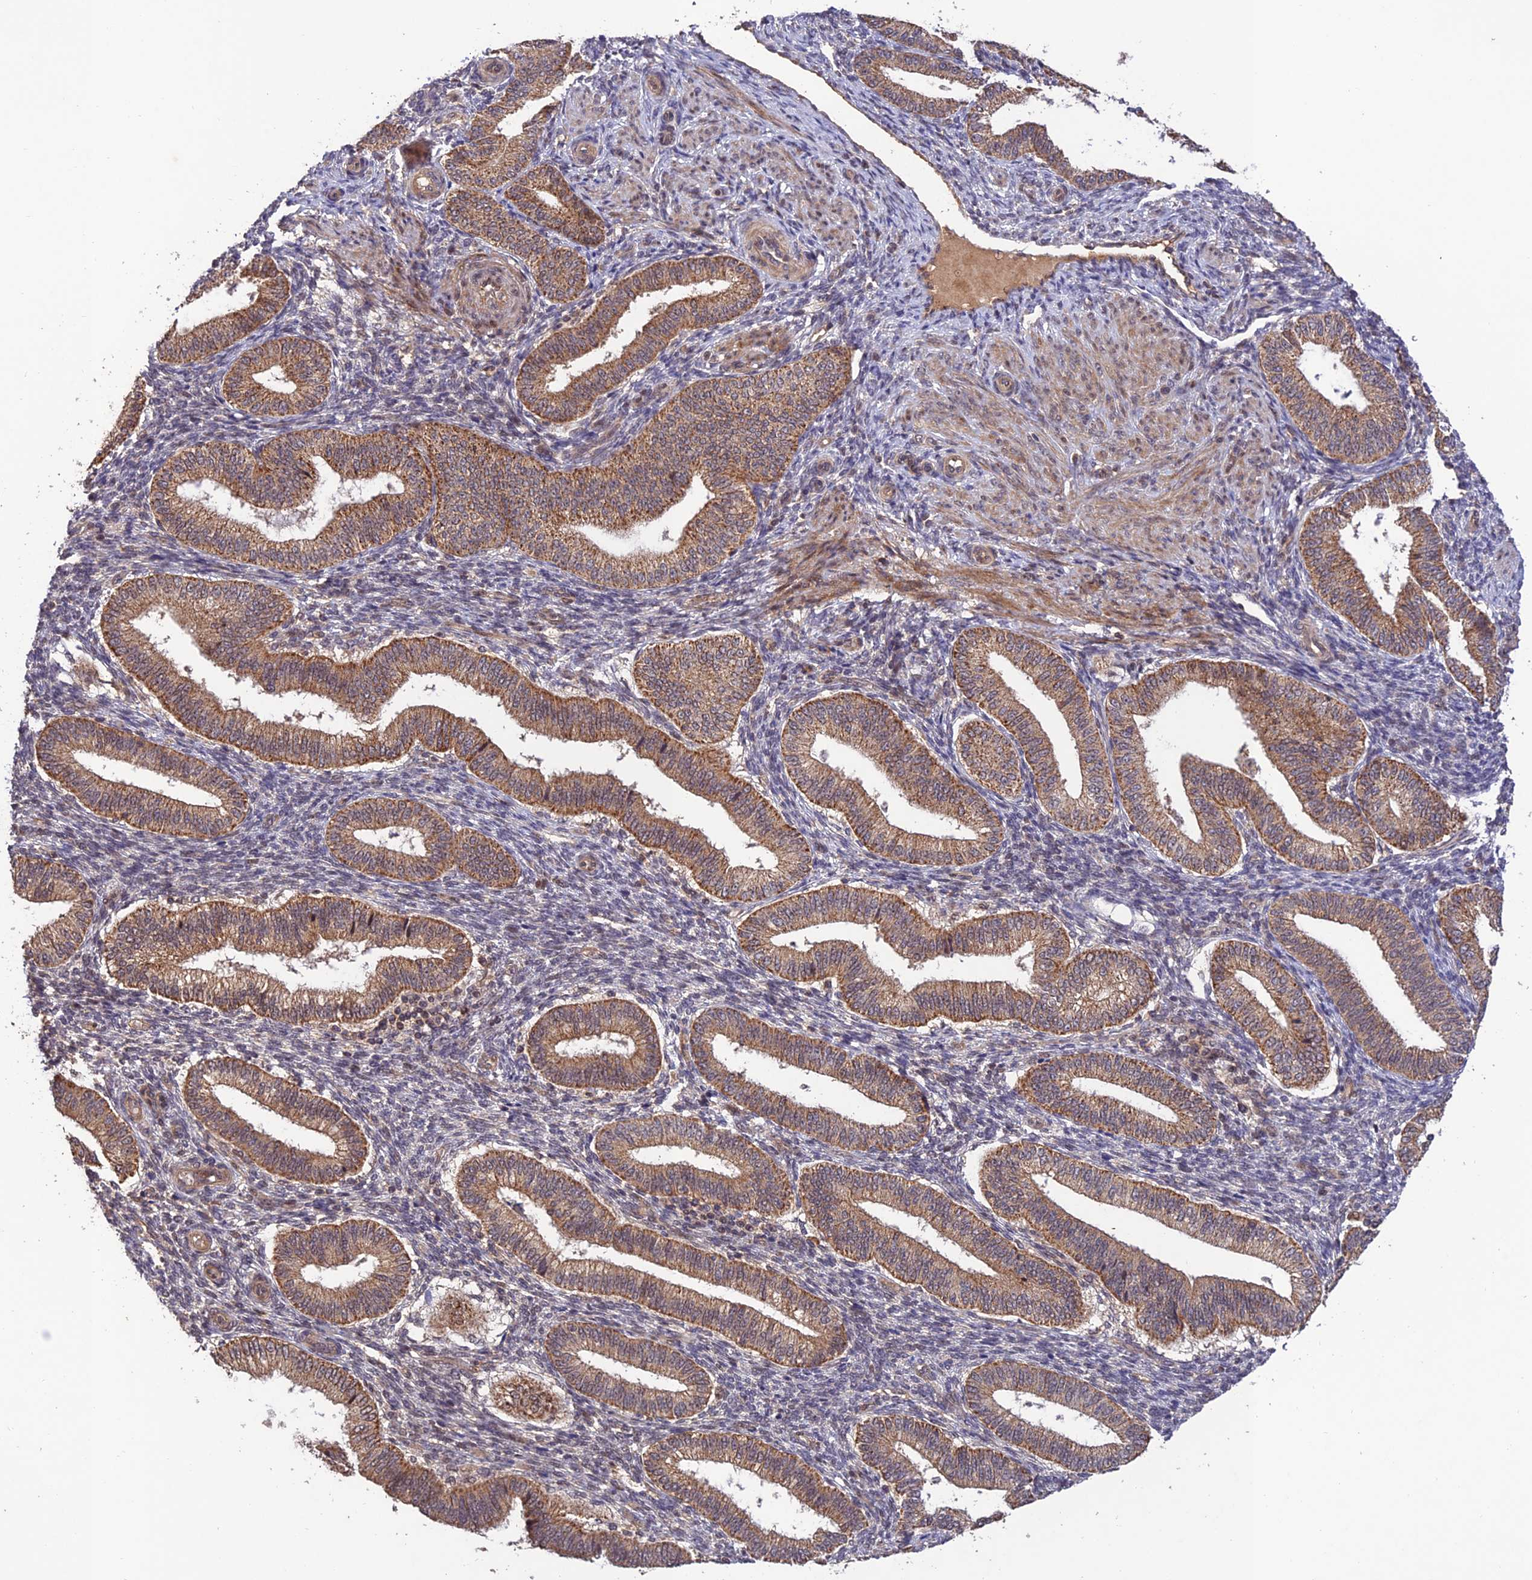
{"staining": {"intensity": "negative", "quantity": "none", "location": "none"}, "tissue": "endometrium", "cell_type": "Cells in endometrial stroma", "image_type": "normal", "snomed": [{"axis": "morphology", "description": "Normal tissue, NOS"}, {"axis": "topography", "description": "Endometrium"}], "caption": "This is an IHC image of normal human endometrium. There is no staining in cells in endometrial stroma.", "gene": "REV1", "patient": {"sex": "female", "age": 39}}